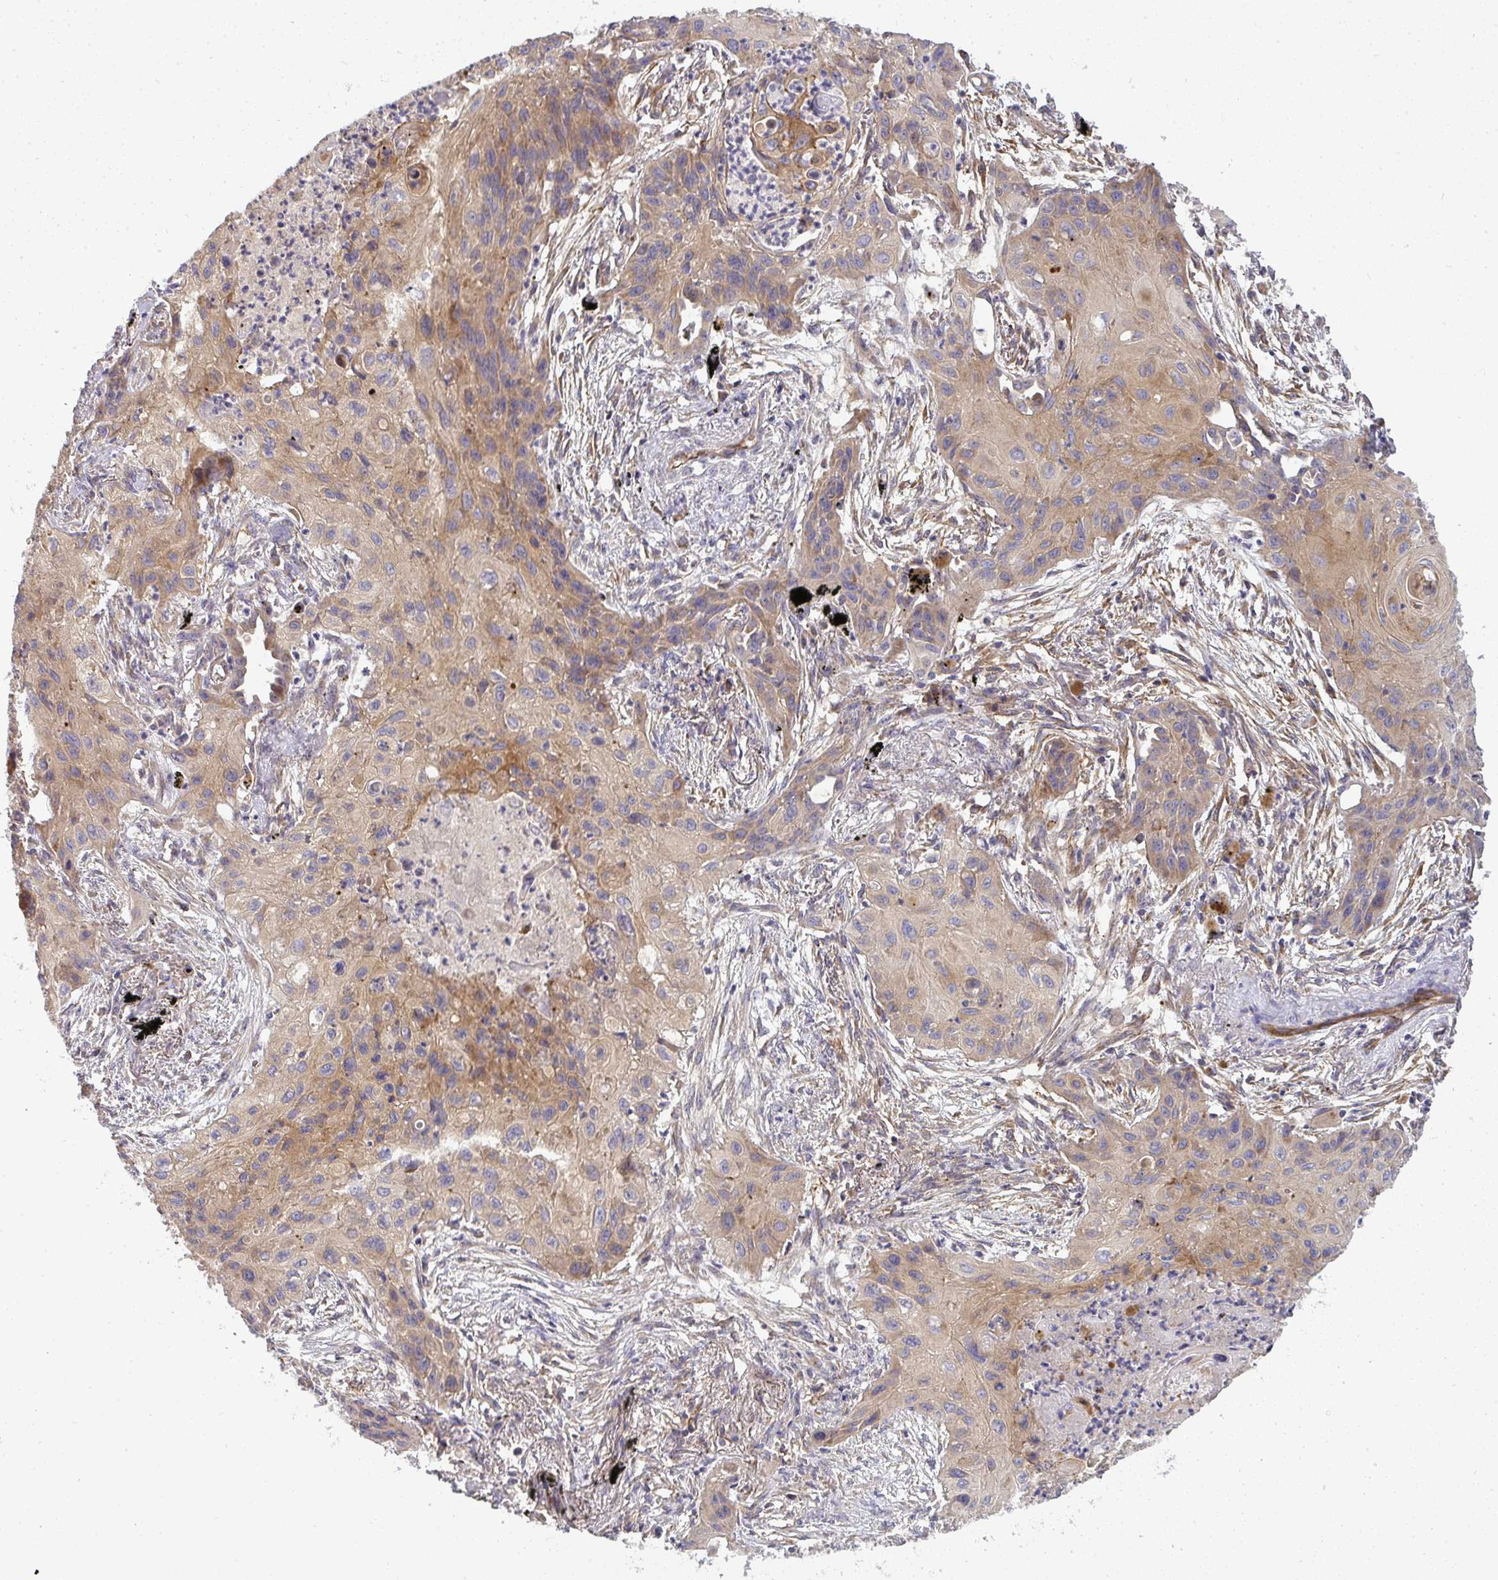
{"staining": {"intensity": "moderate", "quantity": "<25%", "location": "cytoplasmic/membranous"}, "tissue": "lung cancer", "cell_type": "Tumor cells", "image_type": "cancer", "snomed": [{"axis": "morphology", "description": "Squamous cell carcinoma, NOS"}, {"axis": "topography", "description": "Lung"}], "caption": "Squamous cell carcinoma (lung) stained with IHC displays moderate cytoplasmic/membranous expression in approximately <25% of tumor cells.", "gene": "B4GALT6", "patient": {"sex": "male", "age": 71}}